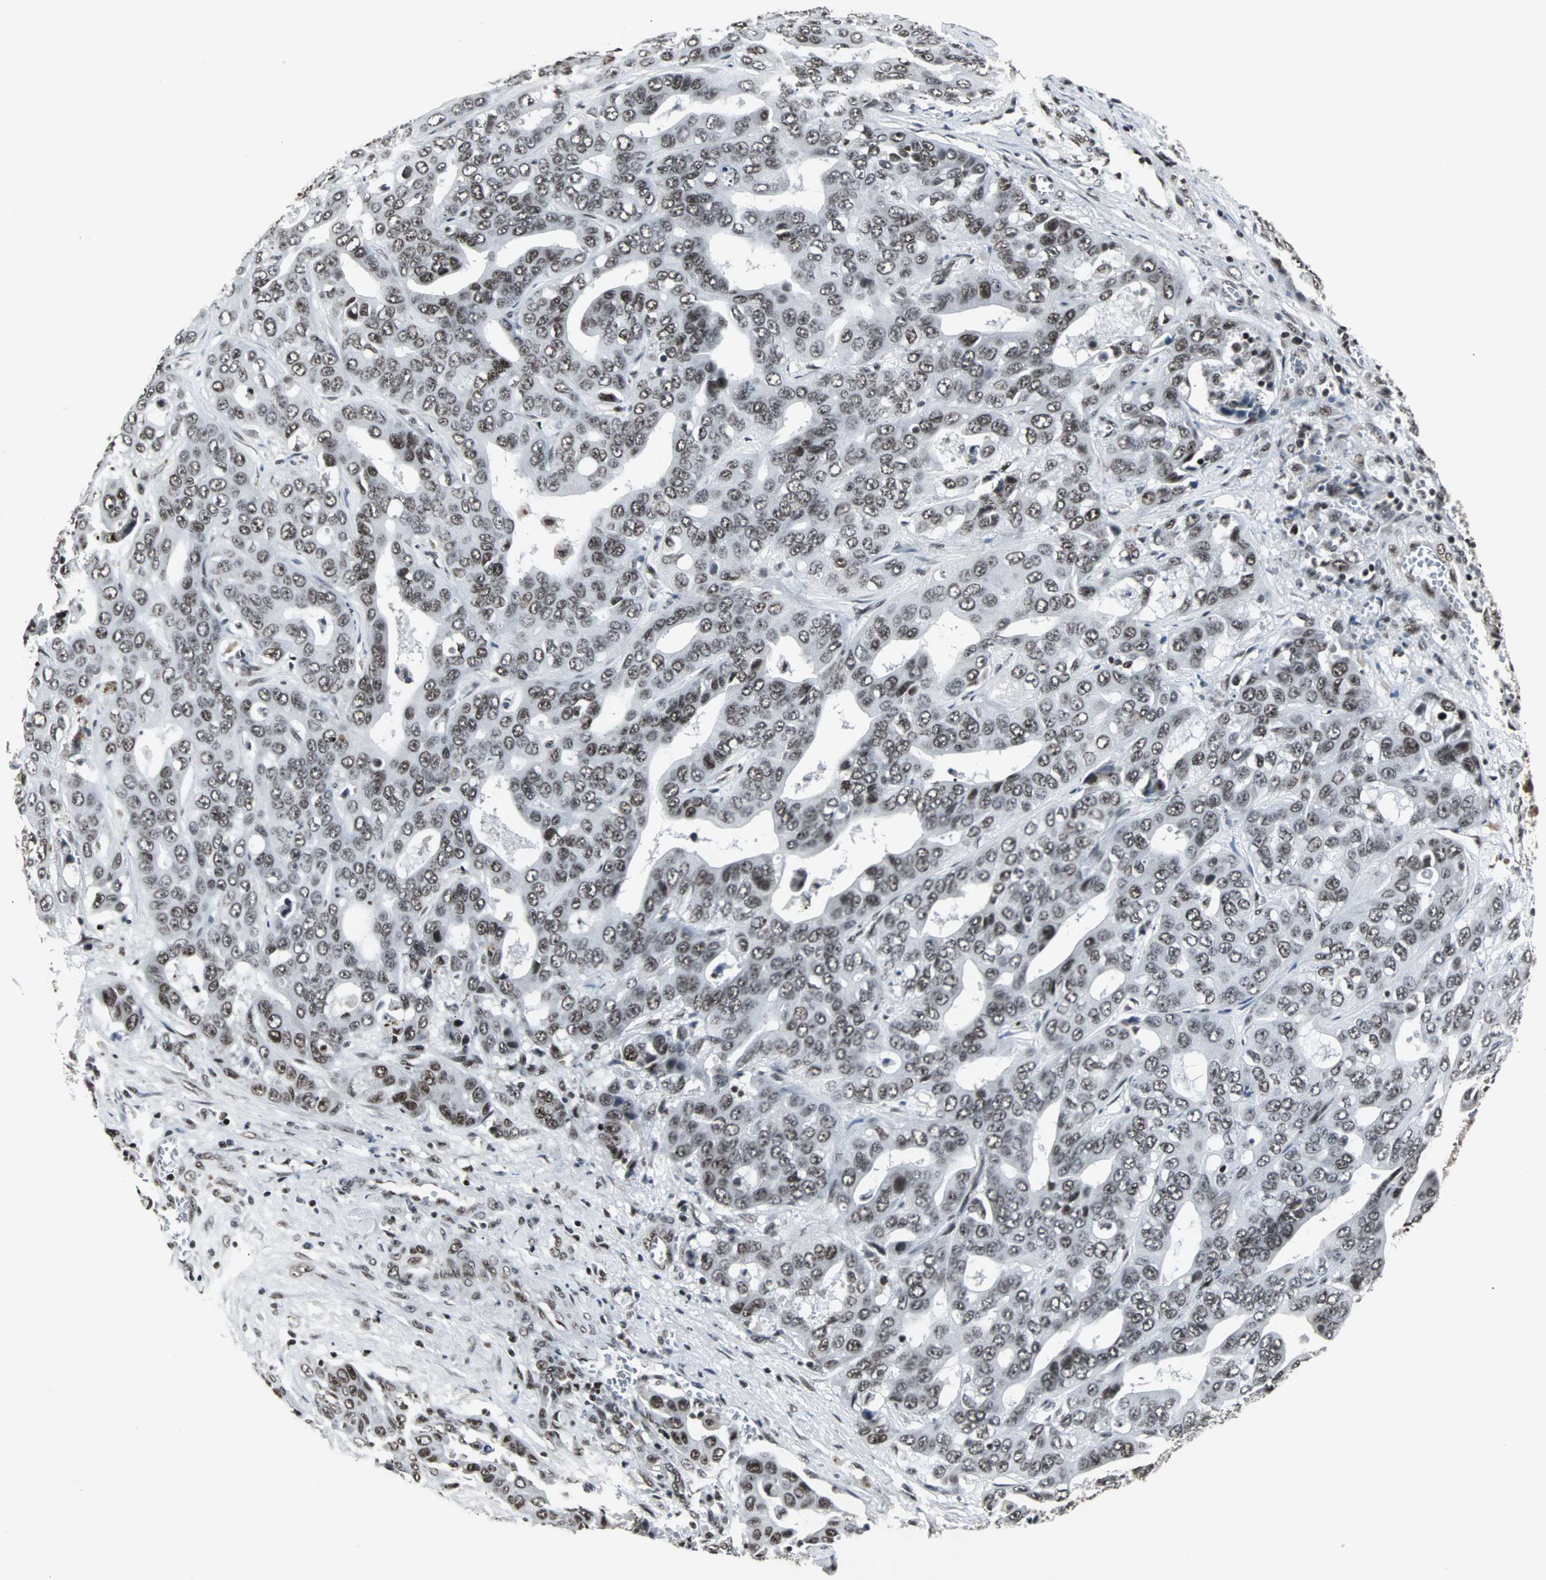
{"staining": {"intensity": "moderate", "quantity": "25%-75%", "location": "nuclear"}, "tissue": "liver cancer", "cell_type": "Tumor cells", "image_type": "cancer", "snomed": [{"axis": "morphology", "description": "Cholangiocarcinoma"}, {"axis": "topography", "description": "Liver"}], "caption": "Approximately 25%-75% of tumor cells in liver cancer (cholangiocarcinoma) display moderate nuclear protein expression as visualized by brown immunohistochemical staining.", "gene": "PNKP", "patient": {"sex": "female", "age": 52}}